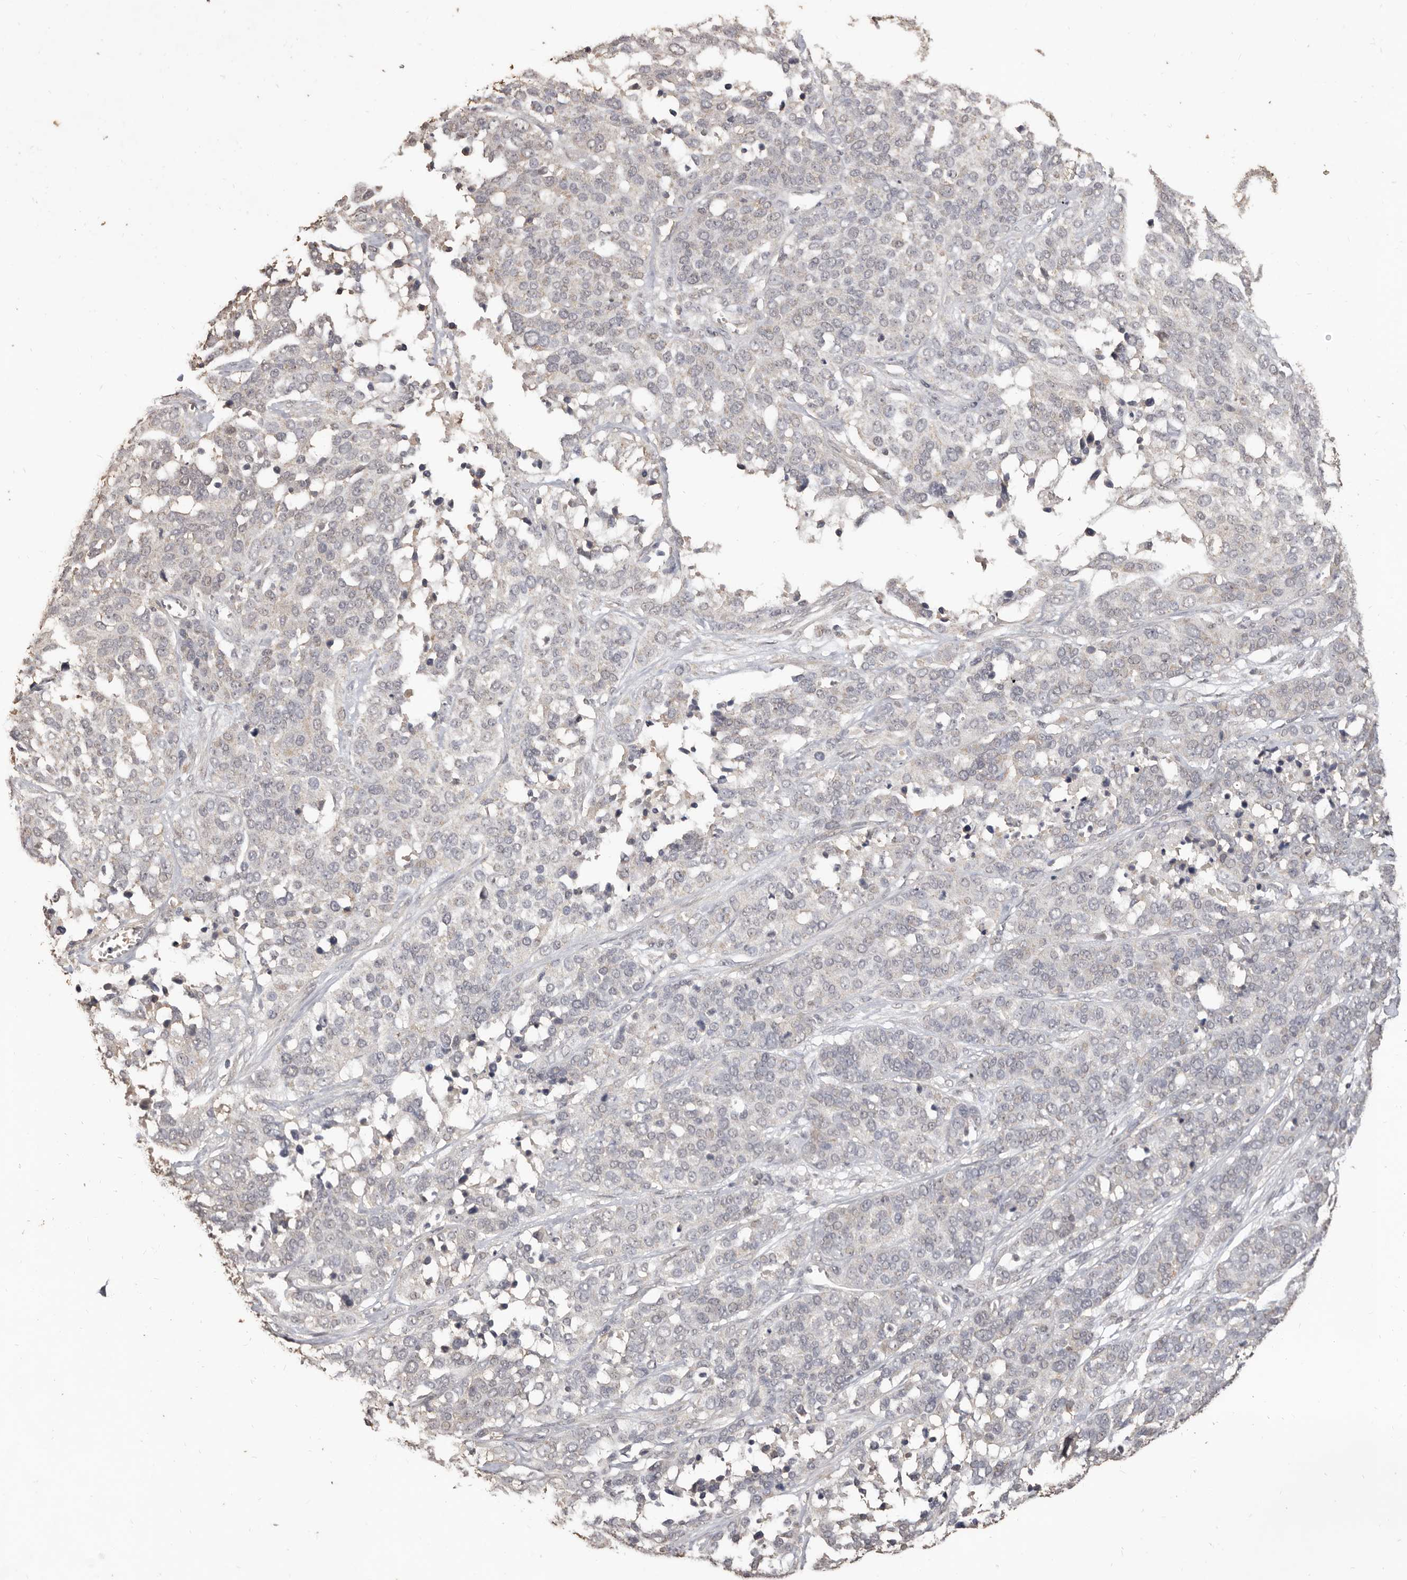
{"staining": {"intensity": "negative", "quantity": "none", "location": "none"}, "tissue": "ovarian cancer", "cell_type": "Tumor cells", "image_type": "cancer", "snomed": [{"axis": "morphology", "description": "Cystadenocarcinoma, serous, NOS"}, {"axis": "topography", "description": "Ovary"}], "caption": "DAB (3,3'-diaminobenzidine) immunohistochemical staining of ovarian cancer exhibits no significant staining in tumor cells. (DAB (3,3'-diaminobenzidine) IHC visualized using brightfield microscopy, high magnification).", "gene": "INAVA", "patient": {"sex": "female", "age": 44}}